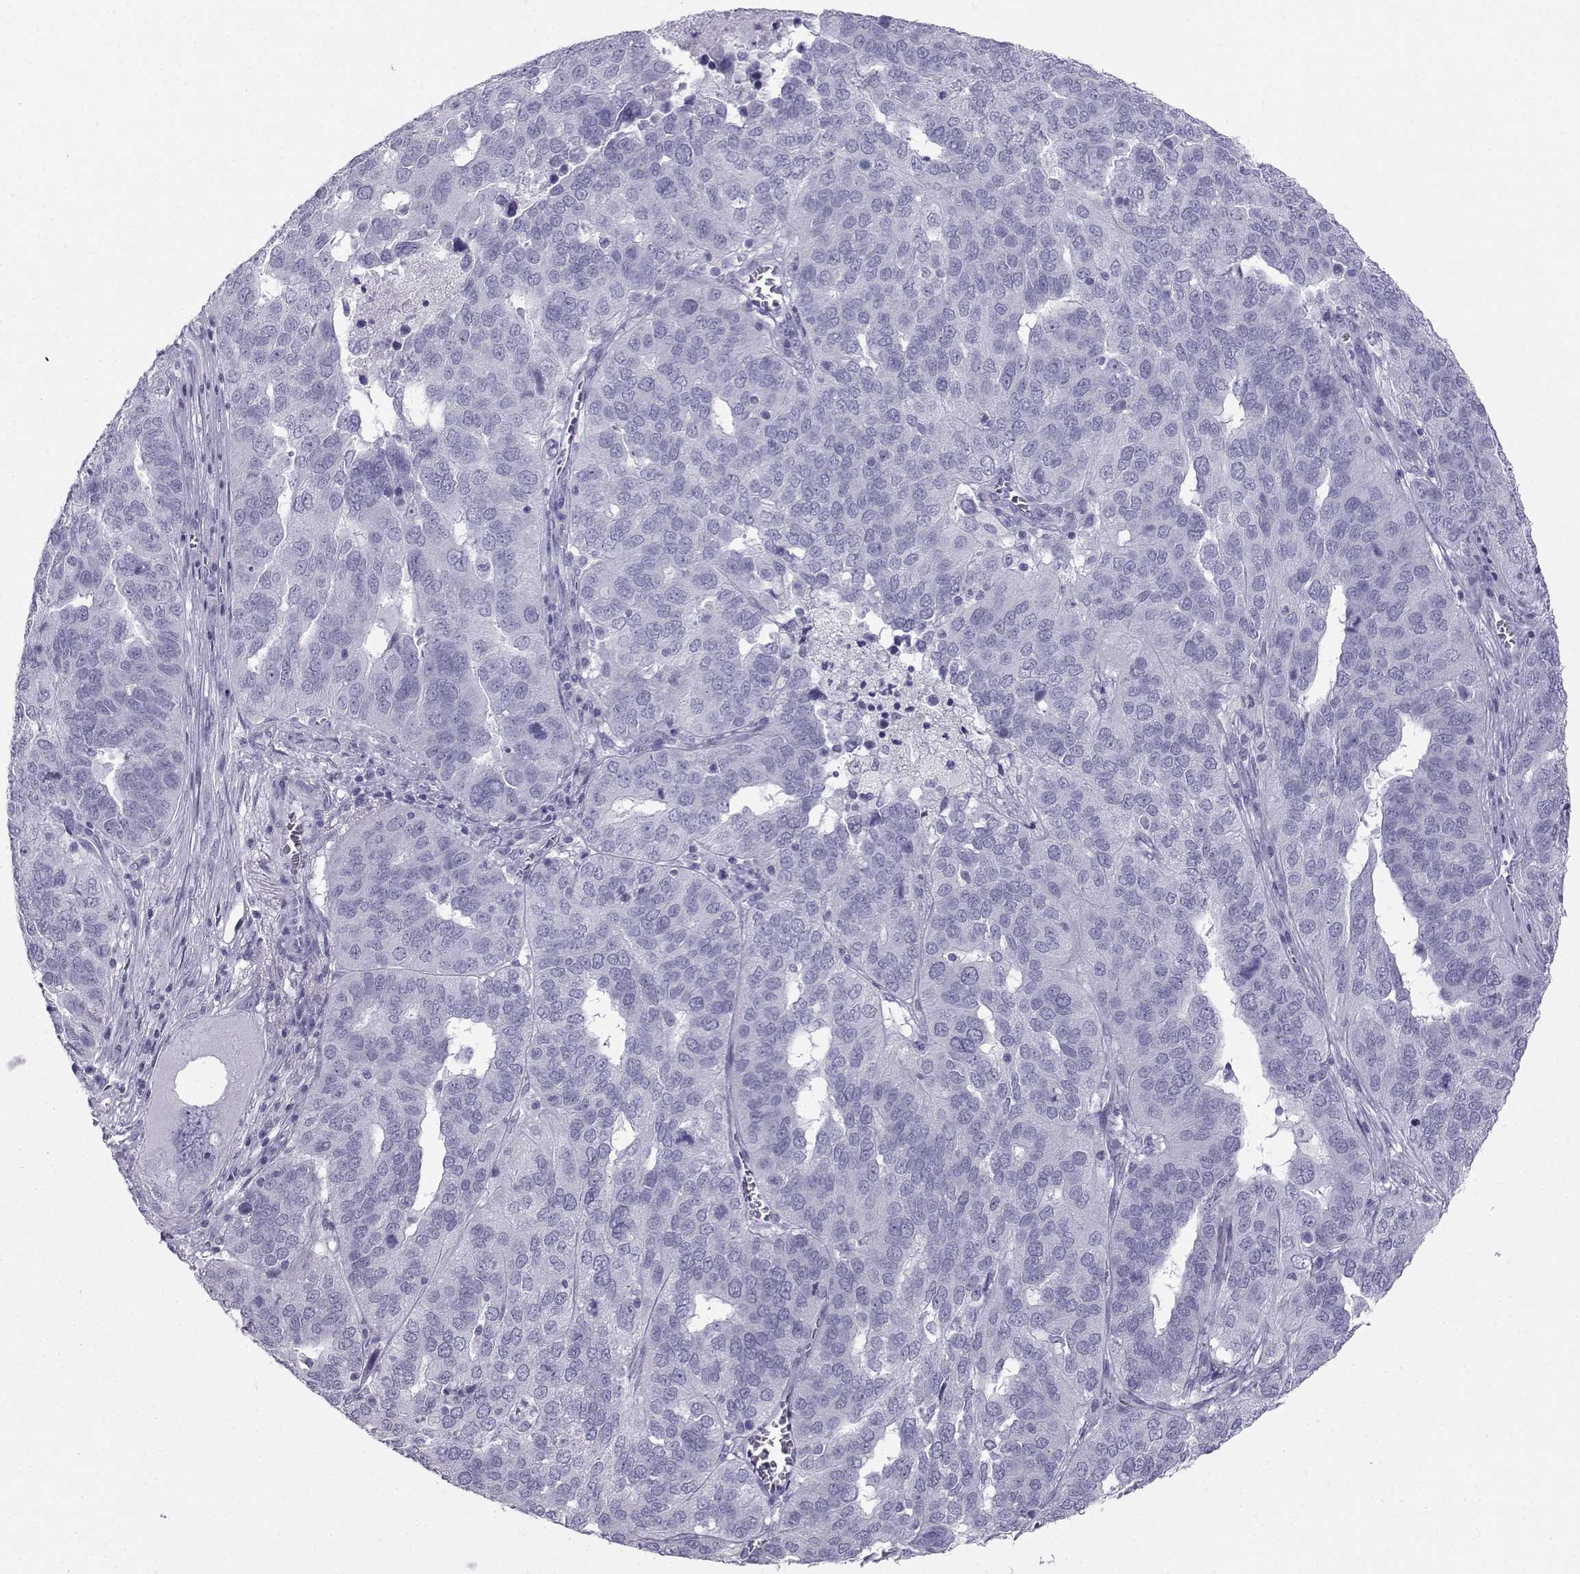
{"staining": {"intensity": "negative", "quantity": "none", "location": "none"}, "tissue": "ovarian cancer", "cell_type": "Tumor cells", "image_type": "cancer", "snomed": [{"axis": "morphology", "description": "Carcinoma, endometroid"}, {"axis": "topography", "description": "Soft tissue"}, {"axis": "topography", "description": "Ovary"}], "caption": "A micrograph of ovarian endometroid carcinoma stained for a protein shows no brown staining in tumor cells.", "gene": "SST", "patient": {"sex": "female", "age": 52}}